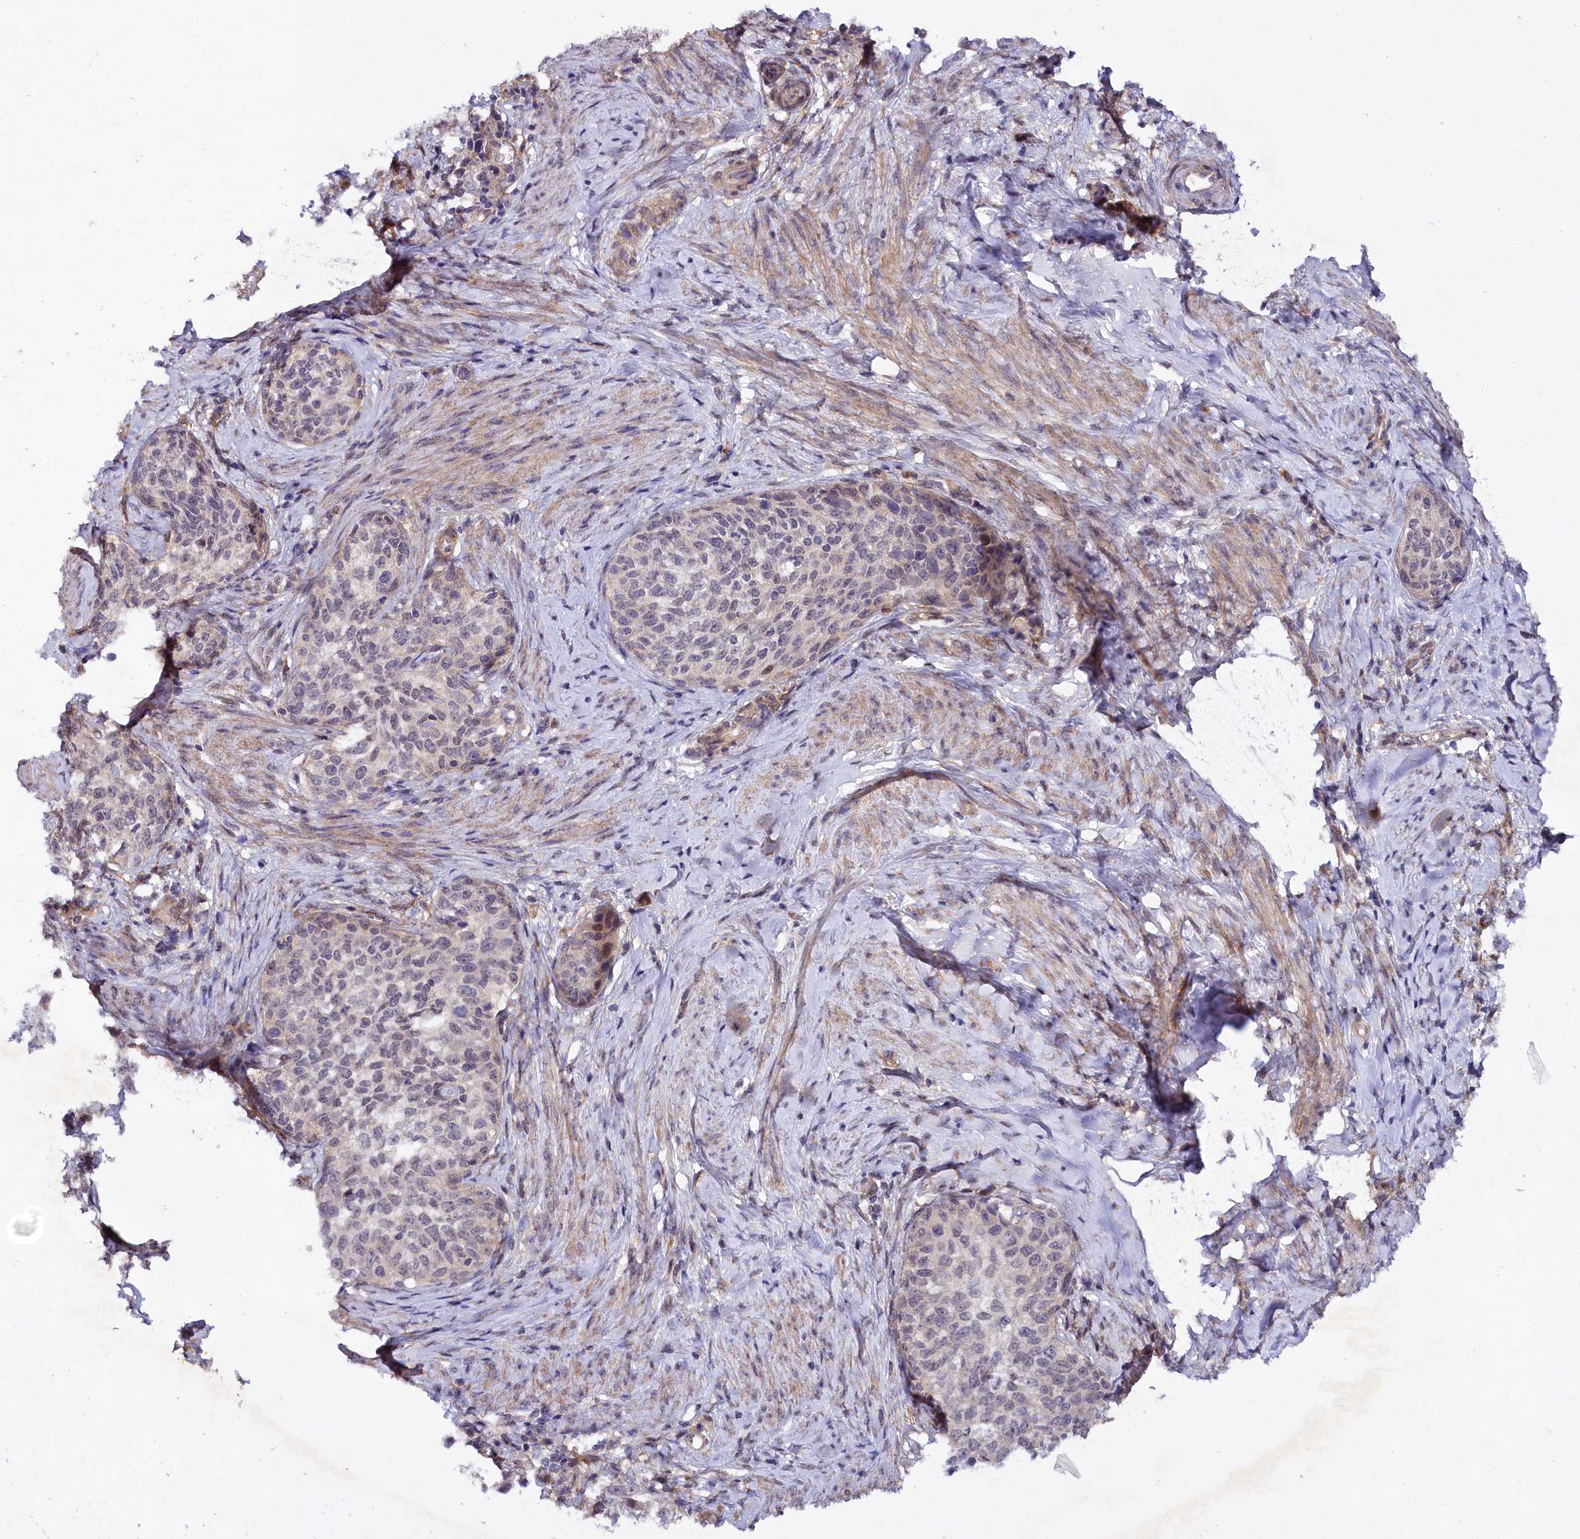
{"staining": {"intensity": "negative", "quantity": "none", "location": "none"}, "tissue": "cervical cancer", "cell_type": "Tumor cells", "image_type": "cancer", "snomed": [{"axis": "morphology", "description": "Squamous cell carcinoma, NOS"}, {"axis": "morphology", "description": "Adenocarcinoma, NOS"}, {"axis": "topography", "description": "Cervix"}], "caption": "Immunohistochemistry (IHC) histopathology image of neoplastic tissue: cervical cancer (adenocarcinoma) stained with DAB (3,3'-diaminobenzidine) shows no significant protein positivity in tumor cells. The staining is performed using DAB brown chromogen with nuclei counter-stained in using hematoxylin.", "gene": "PHLDB1", "patient": {"sex": "female", "age": 52}}